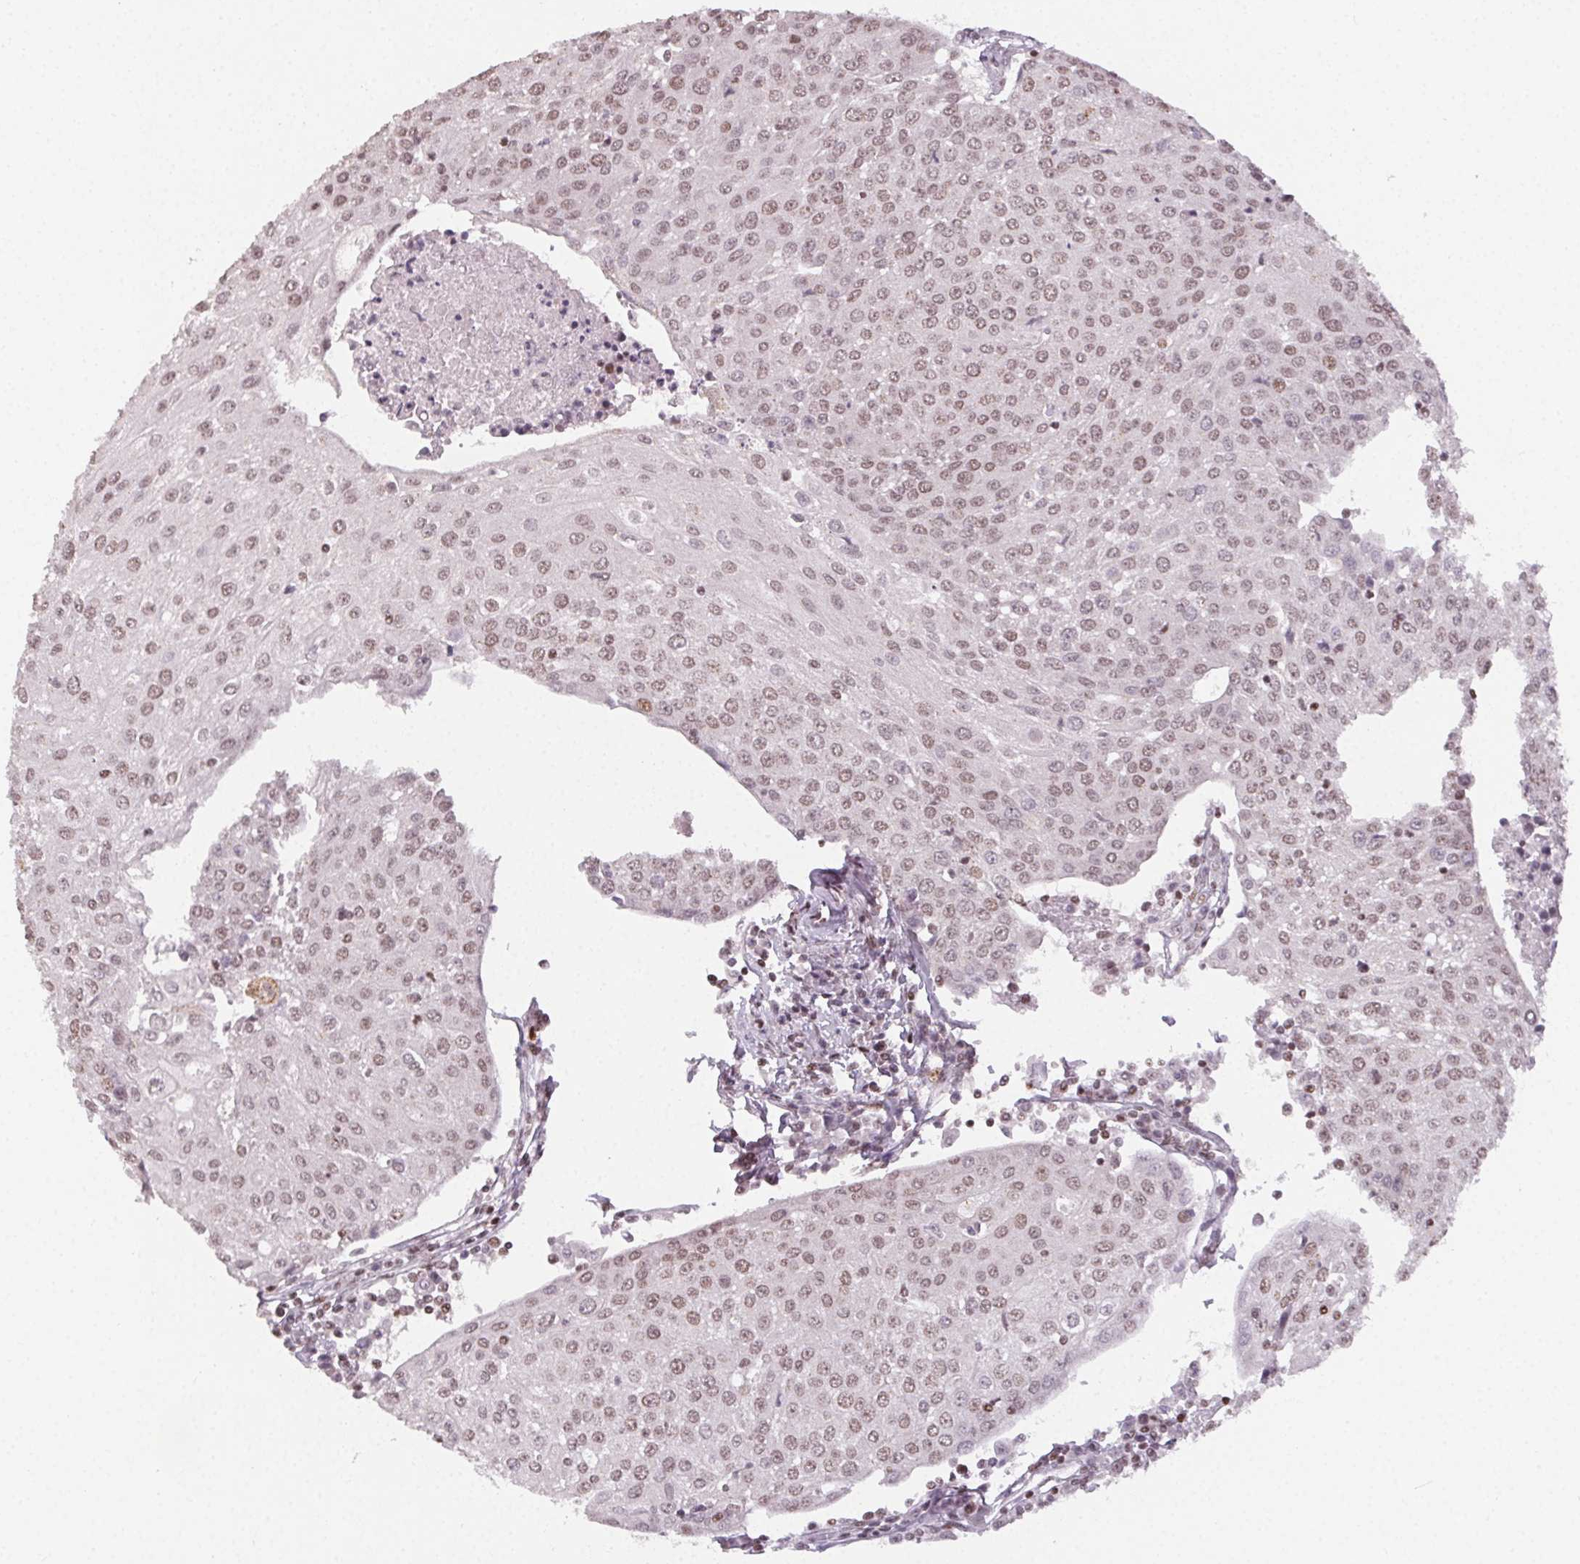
{"staining": {"intensity": "weak", "quantity": ">75%", "location": "nuclear"}, "tissue": "urothelial cancer", "cell_type": "Tumor cells", "image_type": "cancer", "snomed": [{"axis": "morphology", "description": "Urothelial carcinoma, High grade"}, {"axis": "topography", "description": "Urinary bladder"}], "caption": "High-grade urothelial carcinoma stained with a protein marker displays weak staining in tumor cells.", "gene": "KMT2A", "patient": {"sex": "female", "age": 85}}